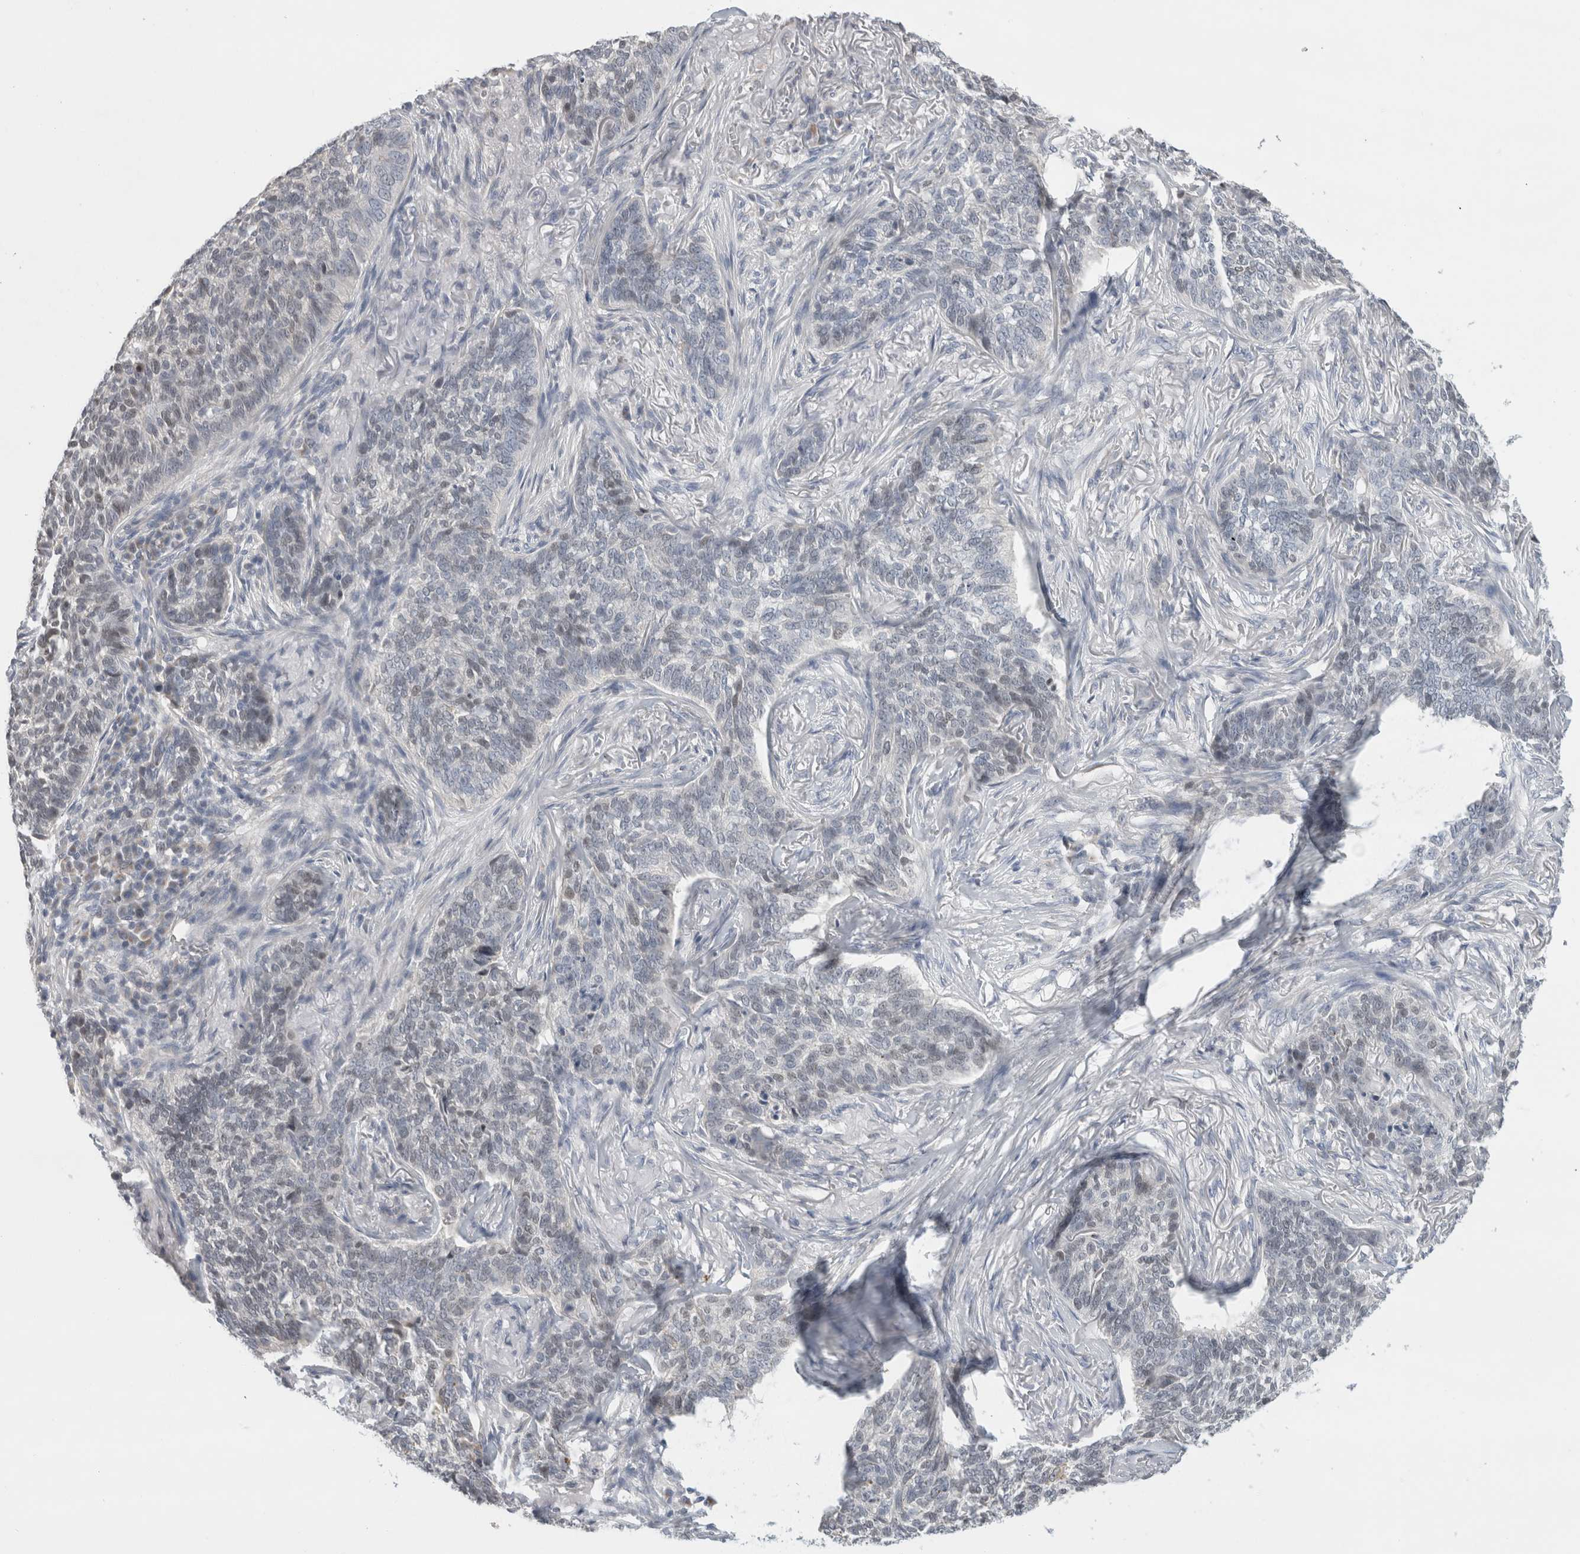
{"staining": {"intensity": "negative", "quantity": "none", "location": "none"}, "tissue": "skin cancer", "cell_type": "Tumor cells", "image_type": "cancer", "snomed": [{"axis": "morphology", "description": "Basal cell carcinoma"}, {"axis": "topography", "description": "Skin"}], "caption": "Skin basal cell carcinoma stained for a protein using immunohistochemistry demonstrates no positivity tumor cells.", "gene": "SYTL5", "patient": {"sex": "male", "age": 85}}